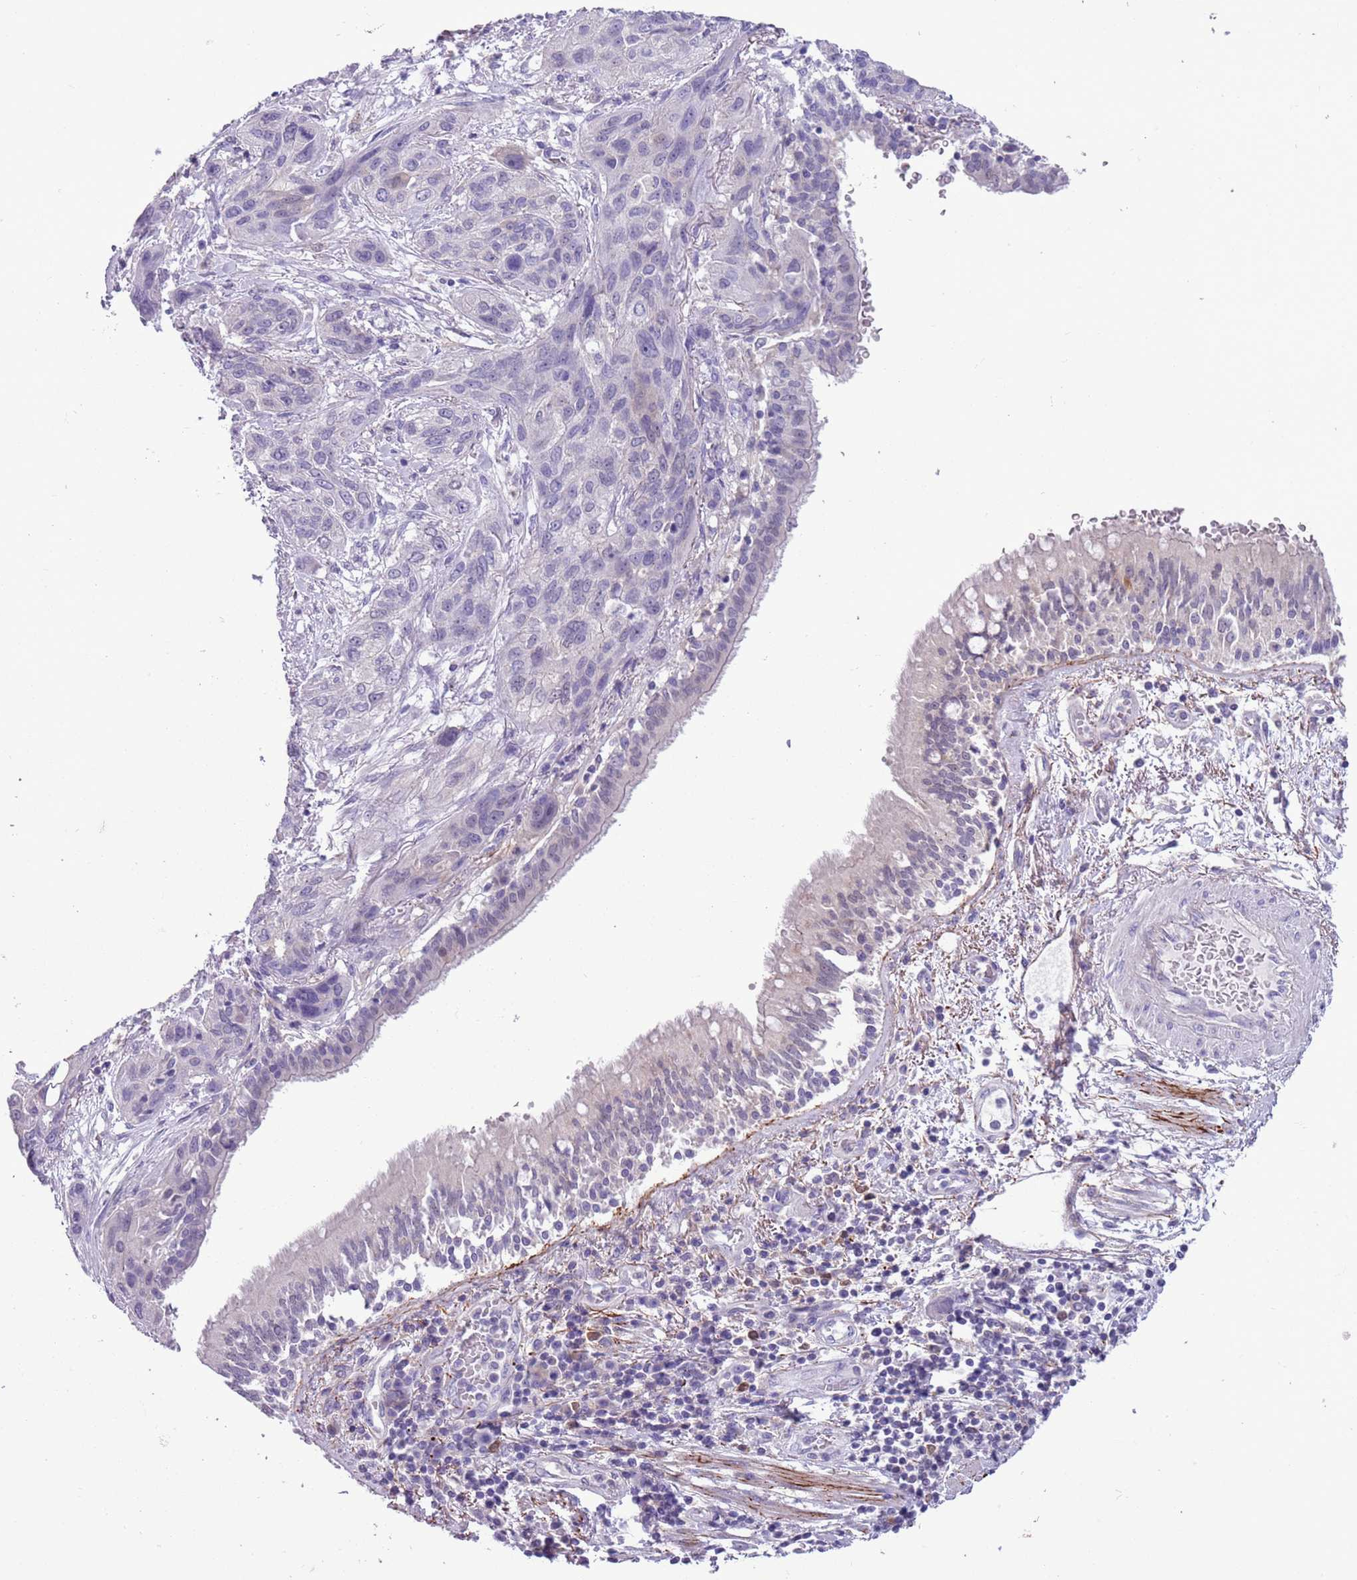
{"staining": {"intensity": "negative", "quantity": "none", "location": "none"}, "tissue": "lung cancer", "cell_type": "Tumor cells", "image_type": "cancer", "snomed": [{"axis": "morphology", "description": "Squamous cell carcinoma, NOS"}, {"axis": "topography", "description": "Lung"}], "caption": "Human lung cancer stained for a protein using immunohistochemistry reveals no positivity in tumor cells.", "gene": "PFKFB2", "patient": {"sex": "female", "age": 70}}